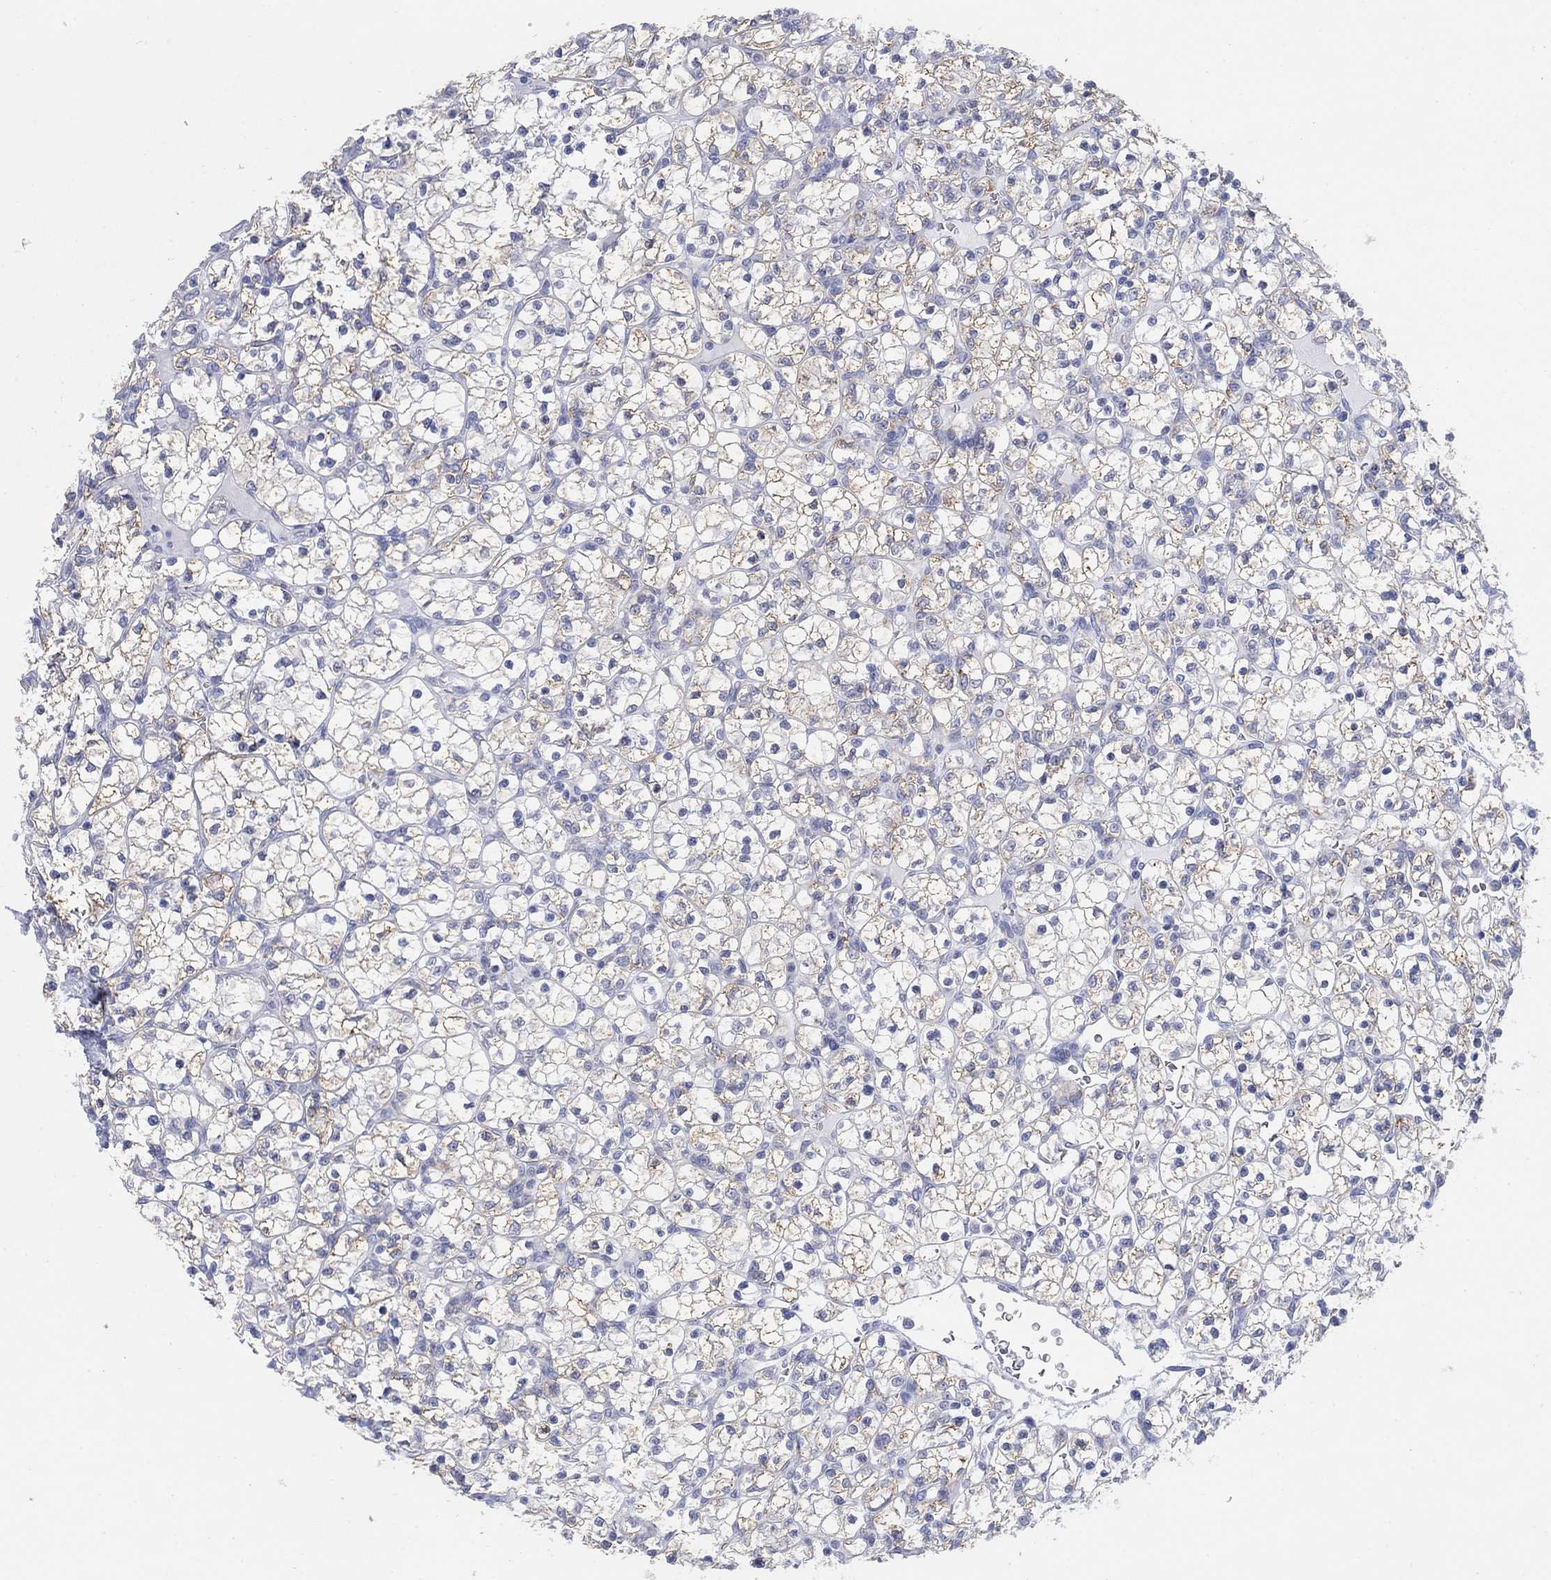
{"staining": {"intensity": "moderate", "quantity": ">75%", "location": "cytoplasmic/membranous"}, "tissue": "renal cancer", "cell_type": "Tumor cells", "image_type": "cancer", "snomed": [{"axis": "morphology", "description": "Adenocarcinoma, NOS"}, {"axis": "topography", "description": "Kidney"}], "caption": "Renal cancer was stained to show a protein in brown. There is medium levels of moderate cytoplasmic/membranous positivity in approximately >75% of tumor cells.", "gene": "SCCPDH", "patient": {"sex": "female", "age": 89}}